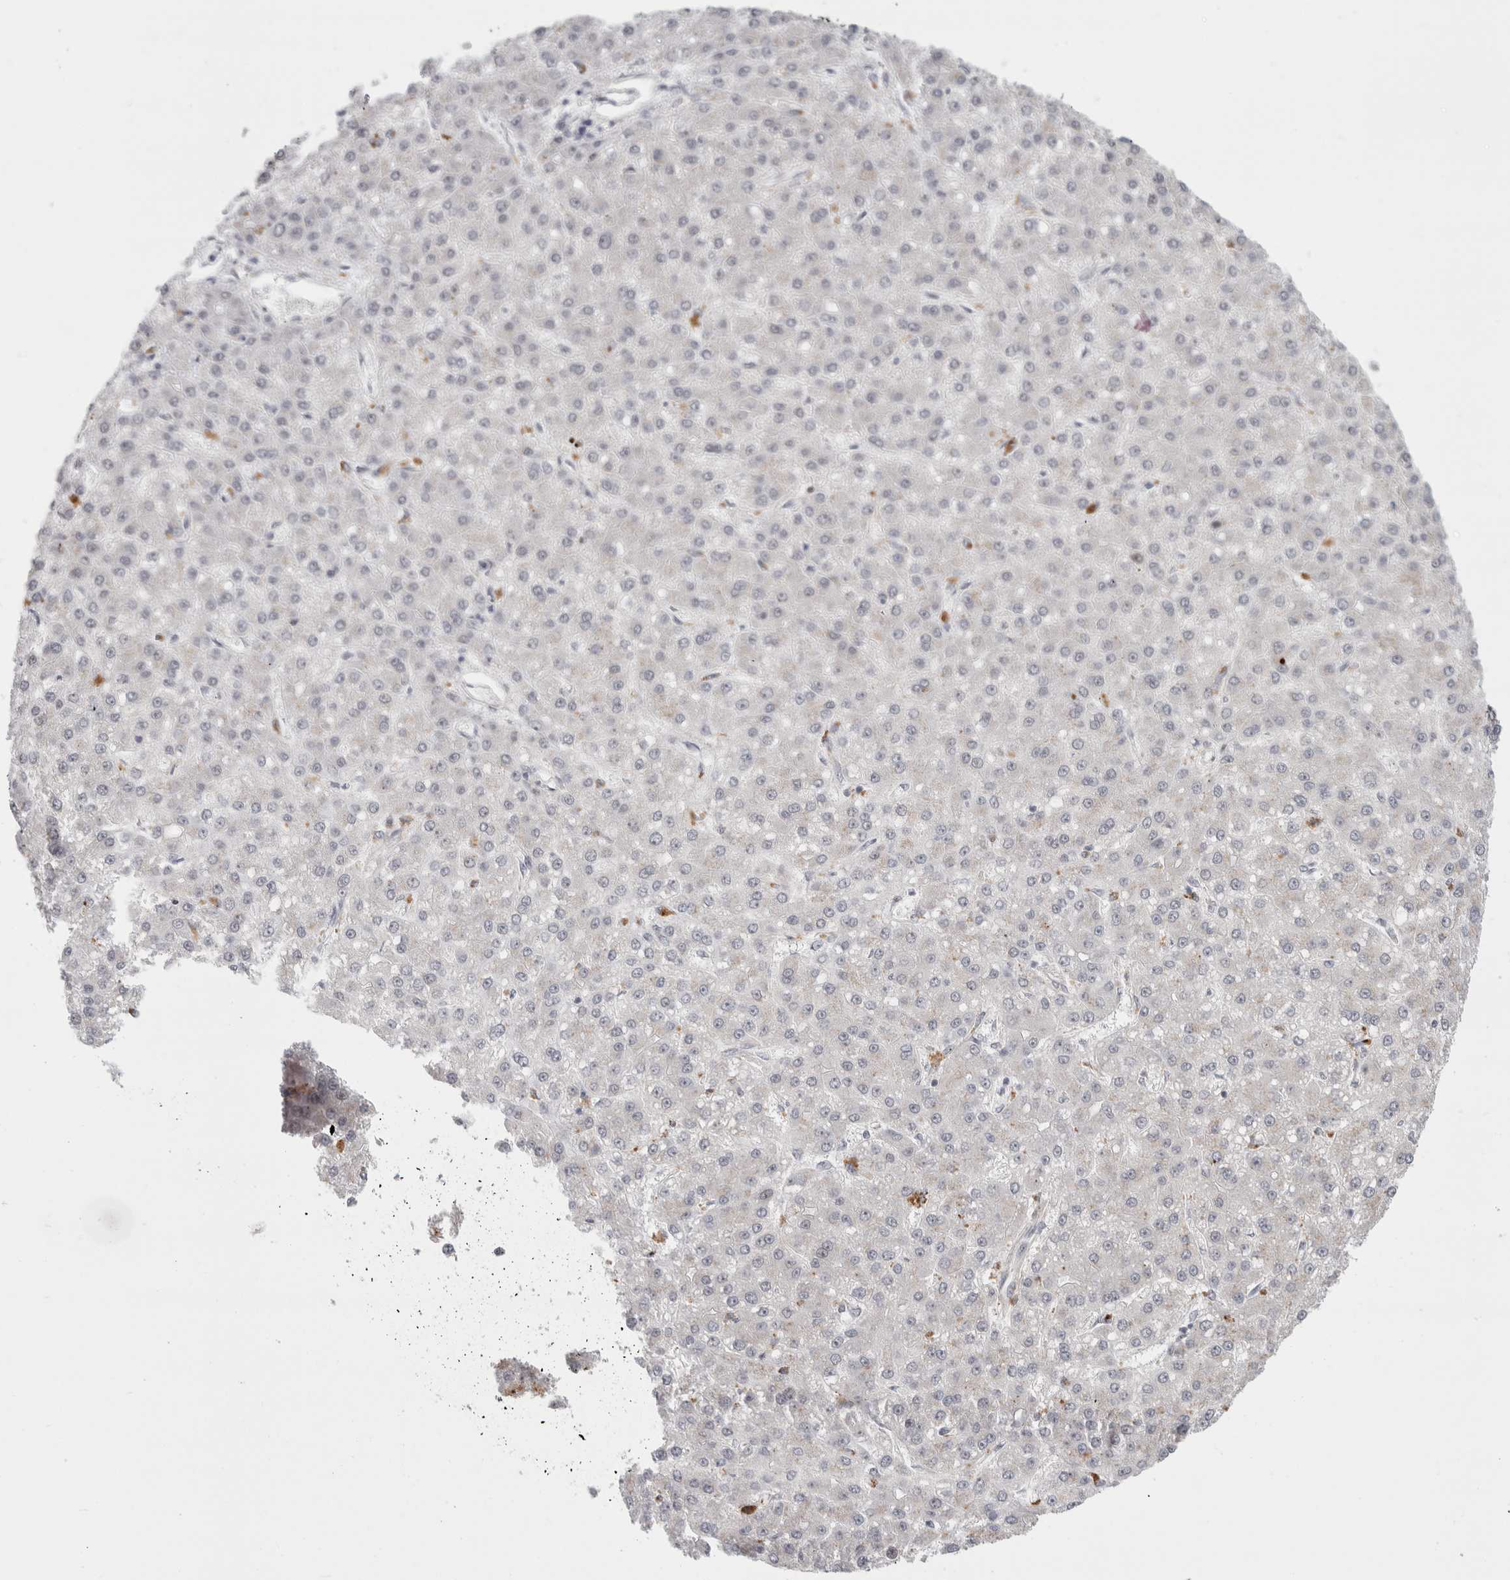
{"staining": {"intensity": "negative", "quantity": "none", "location": "none"}, "tissue": "liver cancer", "cell_type": "Tumor cells", "image_type": "cancer", "snomed": [{"axis": "morphology", "description": "Carcinoma, Hepatocellular, NOS"}, {"axis": "topography", "description": "Liver"}], "caption": "A high-resolution image shows IHC staining of liver cancer (hepatocellular carcinoma), which exhibits no significant staining in tumor cells. (DAB IHC, high magnification).", "gene": "SENP6", "patient": {"sex": "male", "age": 67}}